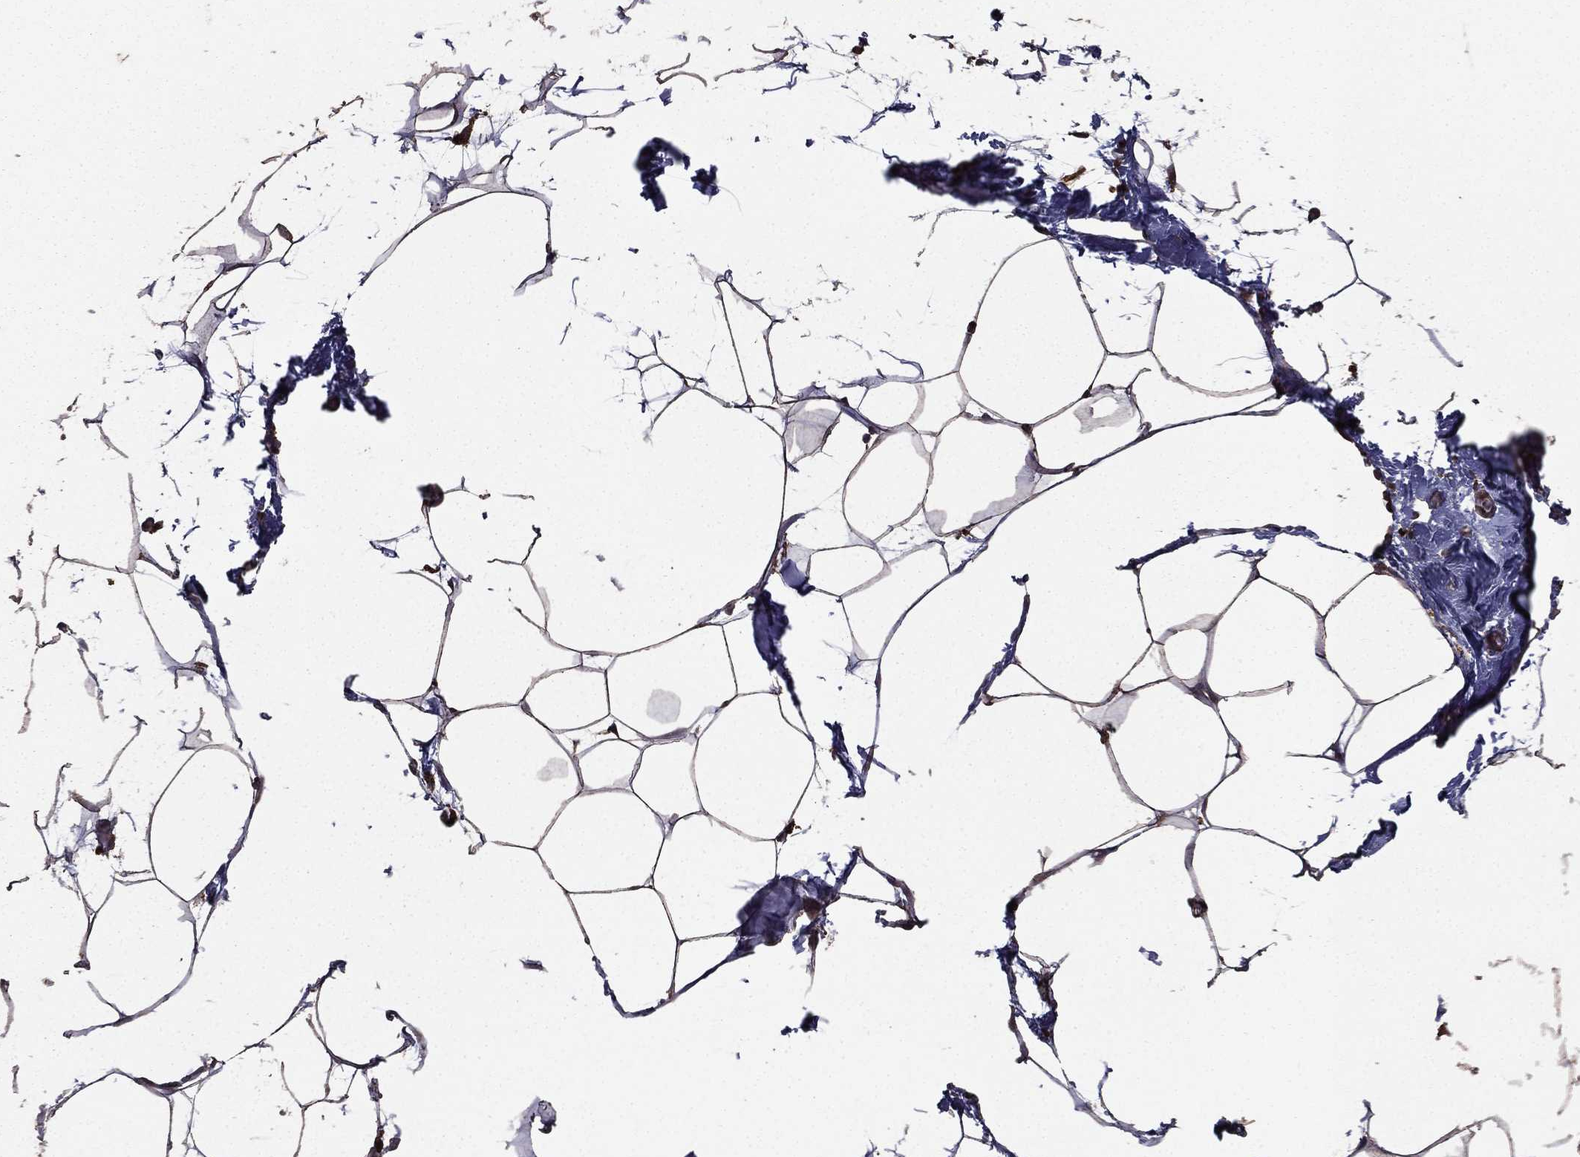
{"staining": {"intensity": "negative", "quantity": "none", "location": "none"}, "tissue": "adipose tissue", "cell_type": "Adipocytes", "image_type": "normal", "snomed": [{"axis": "morphology", "description": "Normal tissue, NOS"}, {"axis": "topography", "description": "Adipose tissue"}], "caption": "Adipose tissue was stained to show a protein in brown. There is no significant positivity in adipocytes. (DAB immunohistochemistry visualized using brightfield microscopy, high magnification).", "gene": "BIRC6", "patient": {"sex": "male", "age": 57}}